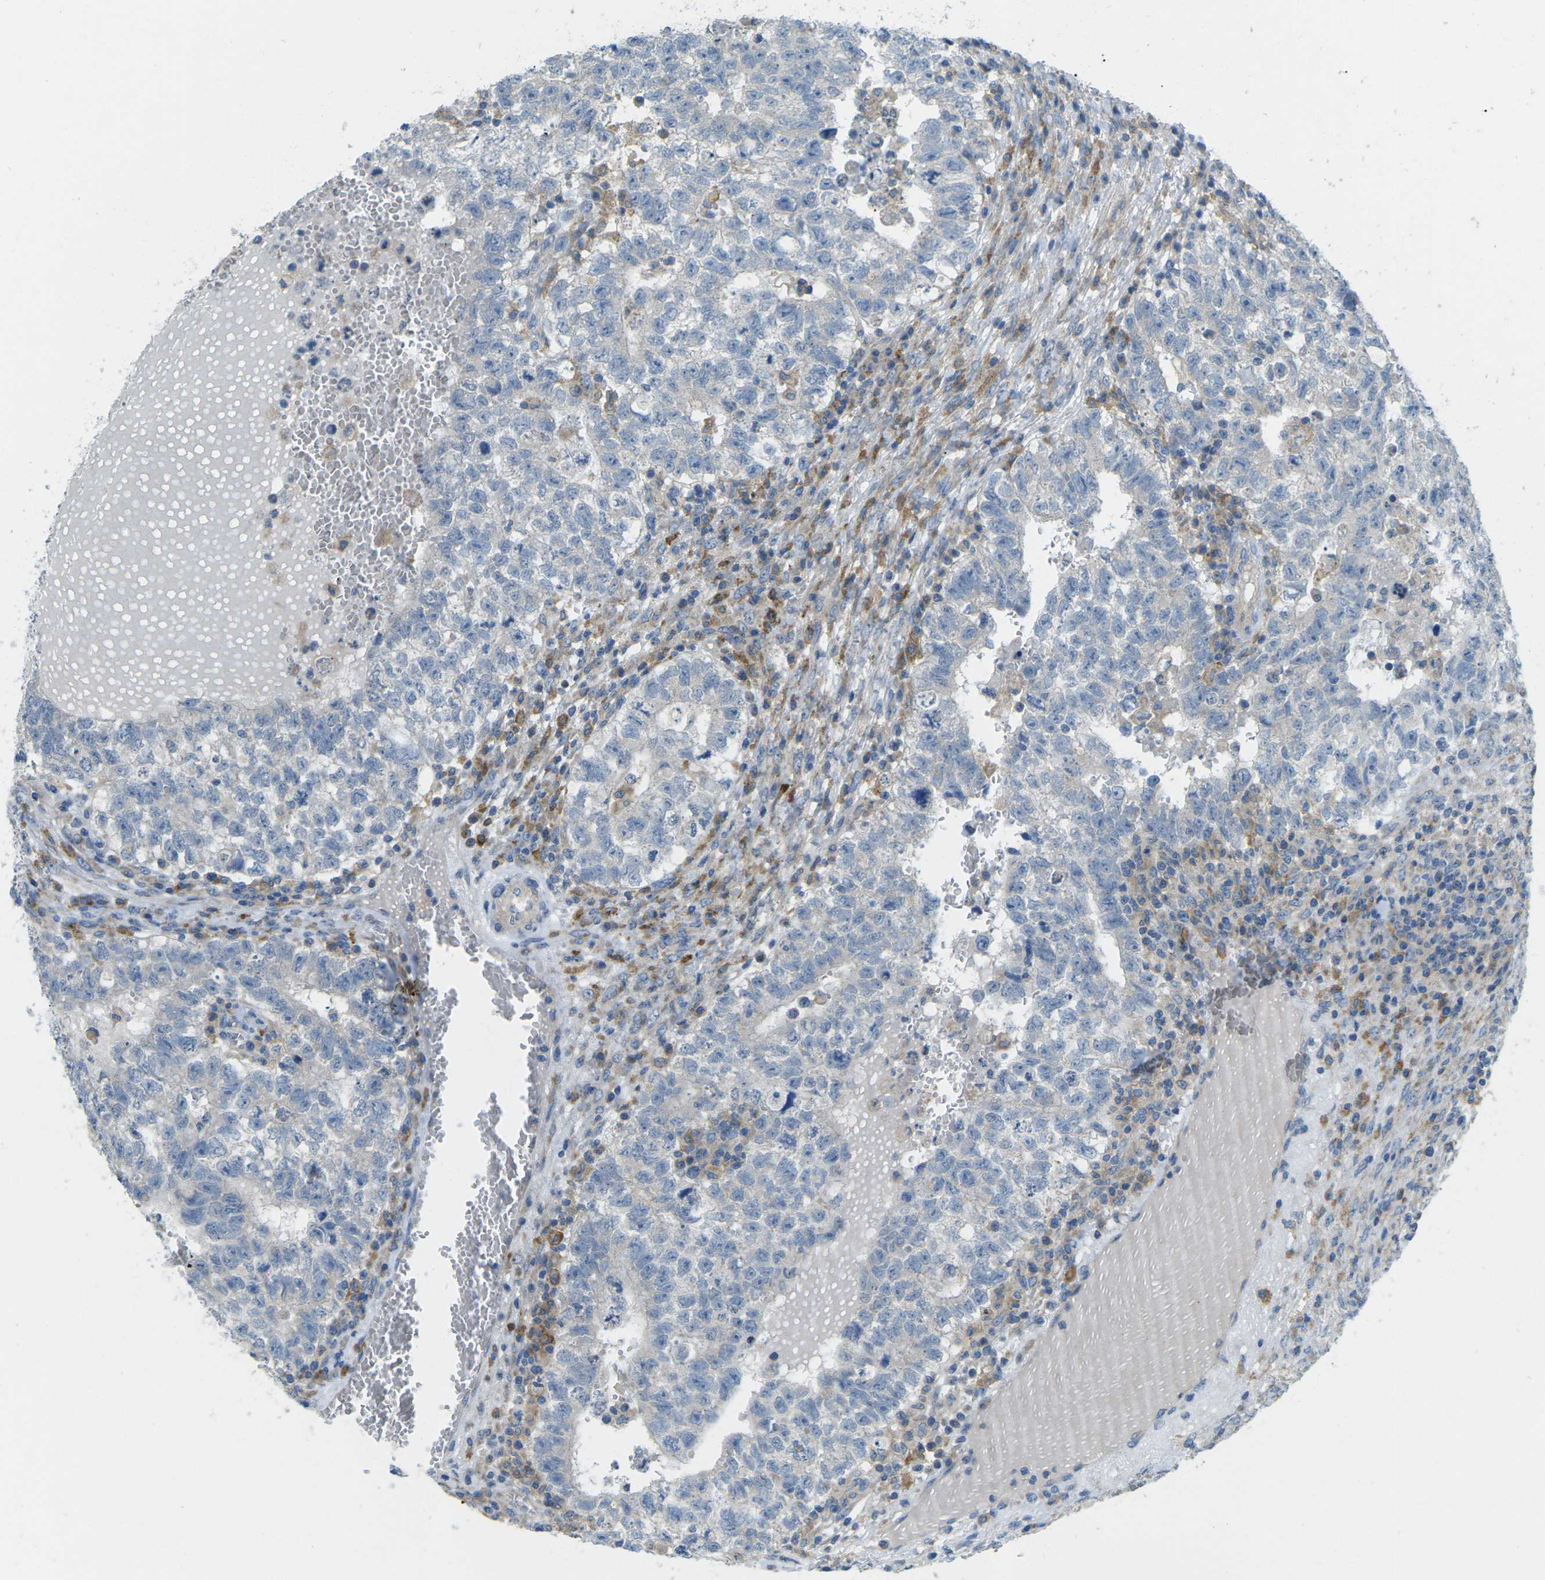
{"staining": {"intensity": "negative", "quantity": "none", "location": "none"}, "tissue": "testis cancer", "cell_type": "Tumor cells", "image_type": "cancer", "snomed": [{"axis": "morphology", "description": "Seminoma, NOS"}, {"axis": "morphology", "description": "Carcinoma, Embryonal, NOS"}, {"axis": "topography", "description": "Testis"}], "caption": "Immunohistochemistry (IHC) histopathology image of neoplastic tissue: human testis cancer stained with DAB exhibits no significant protein expression in tumor cells.", "gene": "MYLK4", "patient": {"sex": "male", "age": 38}}